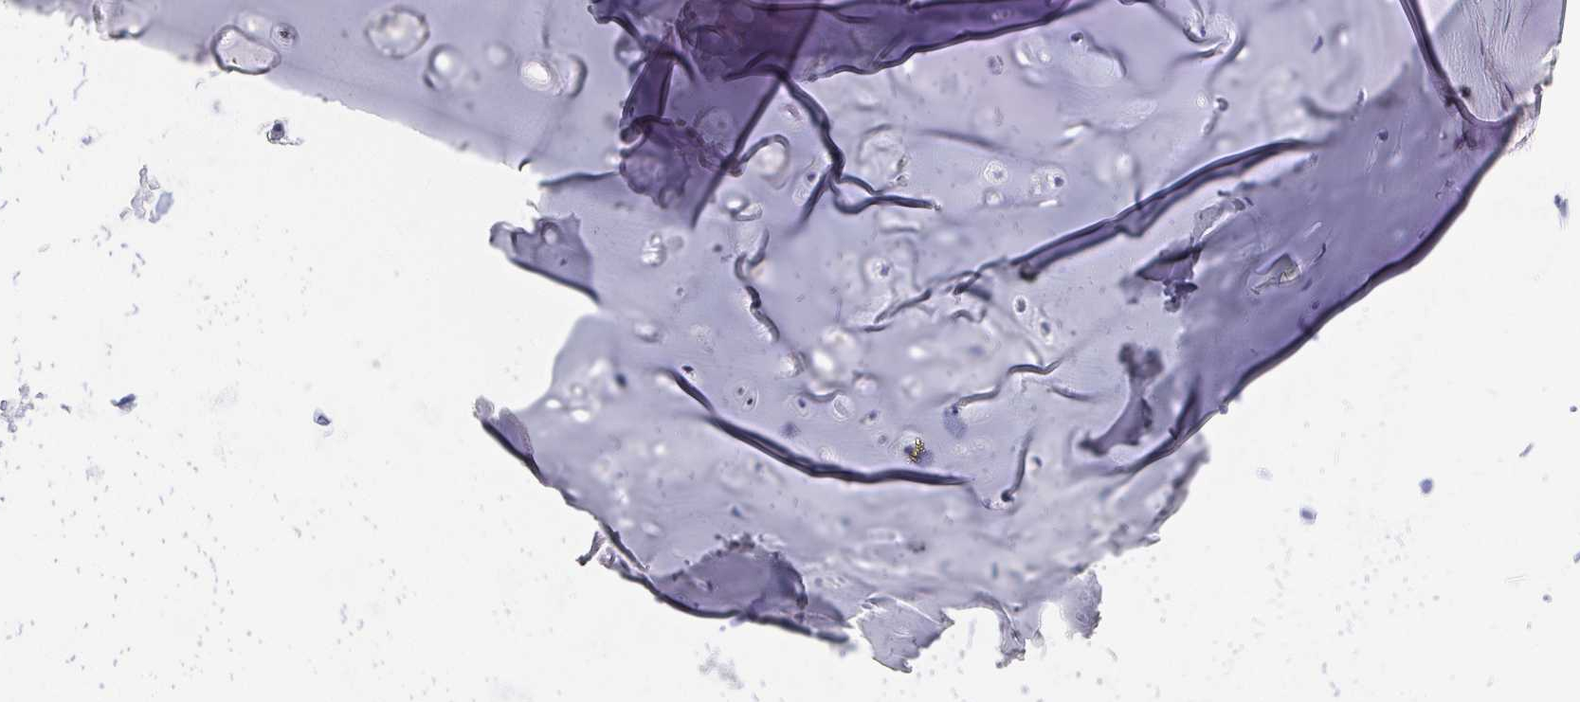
{"staining": {"intensity": "negative", "quantity": "none", "location": "none"}, "tissue": "adipose tissue", "cell_type": "Adipocytes", "image_type": "normal", "snomed": [{"axis": "morphology", "description": "Normal tissue, NOS"}, {"axis": "morphology", "description": "Basal cell carcinoma"}, {"axis": "topography", "description": "Cartilage tissue"}, {"axis": "topography", "description": "Nasopharynx"}, {"axis": "topography", "description": "Oral tissue"}], "caption": "DAB immunohistochemical staining of unremarkable human adipose tissue exhibits no significant expression in adipocytes.", "gene": "BTBD7", "patient": {"sex": "female", "age": 77}}